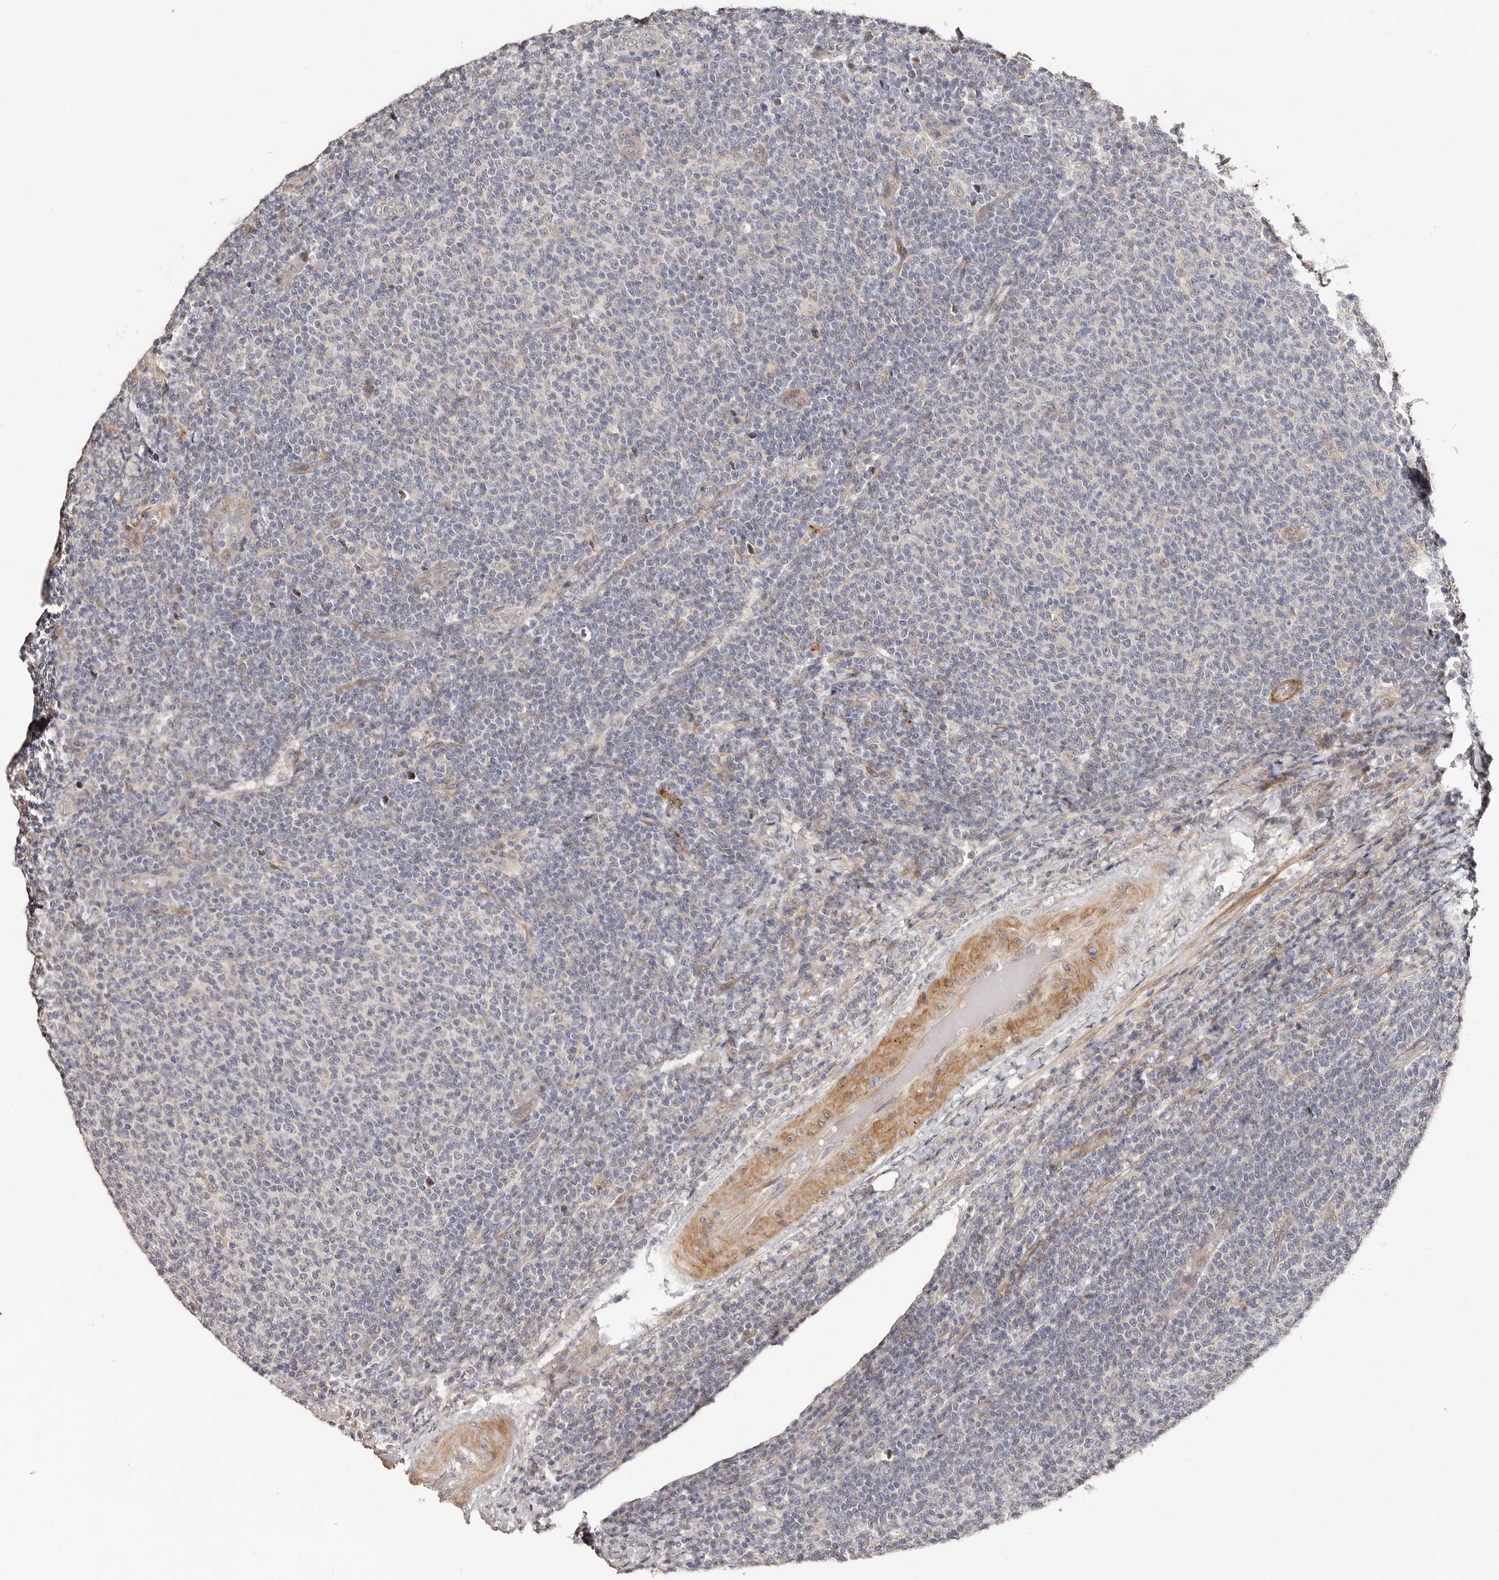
{"staining": {"intensity": "negative", "quantity": "none", "location": "none"}, "tissue": "lymphoma", "cell_type": "Tumor cells", "image_type": "cancer", "snomed": [{"axis": "morphology", "description": "Malignant lymphoma, non-Hodgkin's type, Low grade"}, {"axis": "topography", "description": "Lymph node"}], "caption": "Malignant lymphoma, non-Hodgkin's type (low-grade) stained for a protein using immunohistochemistry displays no positivity tumor cells.", "gene": "APOL6", "patient": {"sex": "male", "age": 66}}